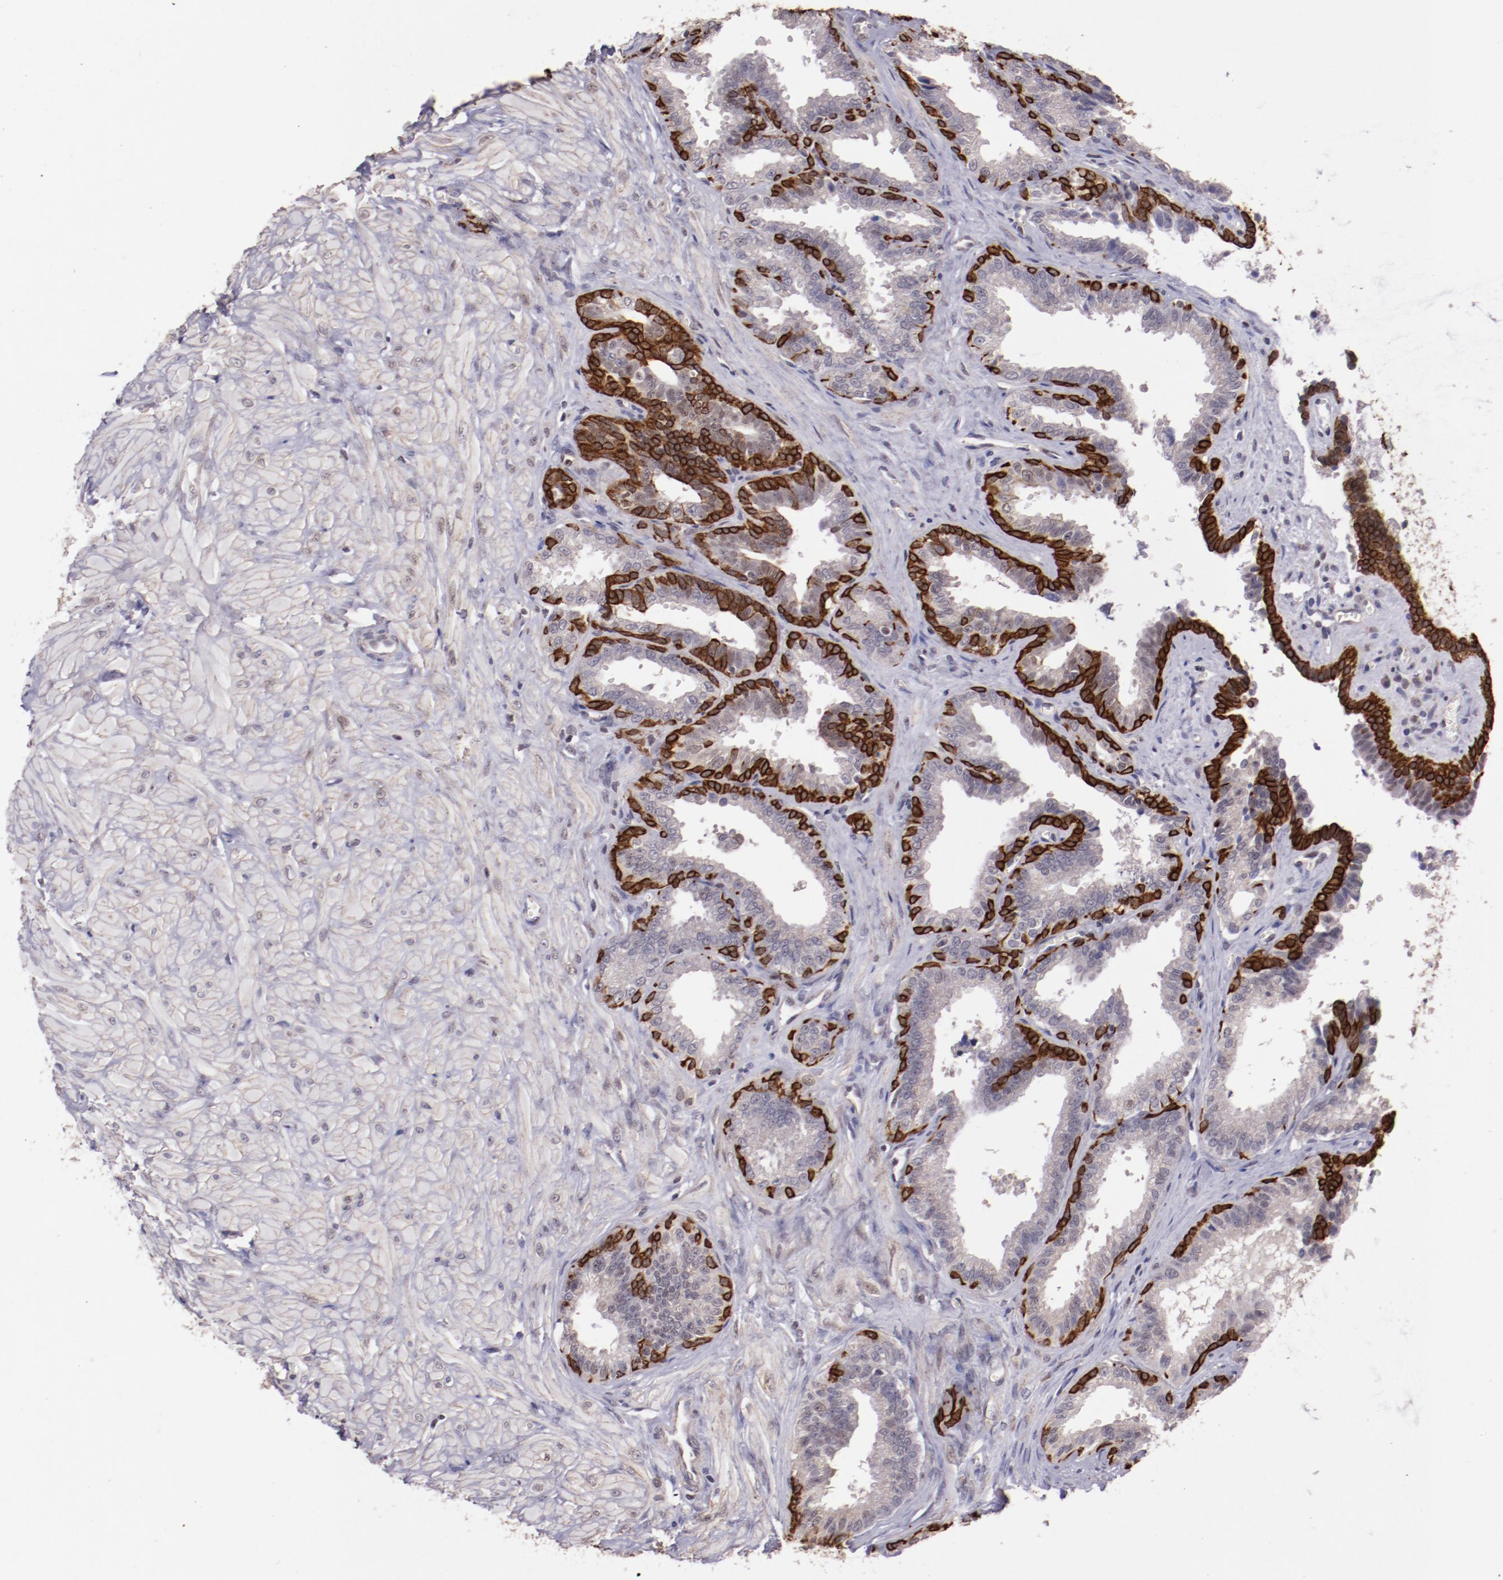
{"staining": {"intensity": "strong", "quantity": "<25%", "location": "cytoplasmic/membranous"}, "tissue": "seminal vesicle", "cell_type": "Glandular cells", "image_type": "normal", "snomed": [{"axis": "morphology", "description": "Normal tissue, NOS"}, {"axis": "topography", "description": "Seminal veicle"}], "caption": "Brown immunohistochemical staining in normal human seminal vesicle demonstrates strong cytoplasmic/membranous staining in about <25% of glandular cells. (brown staining indicates protein expression, while blue staining denotes nuclei).", "gene": "ELF1", "patient": {"sex": "male", "age": 26}}